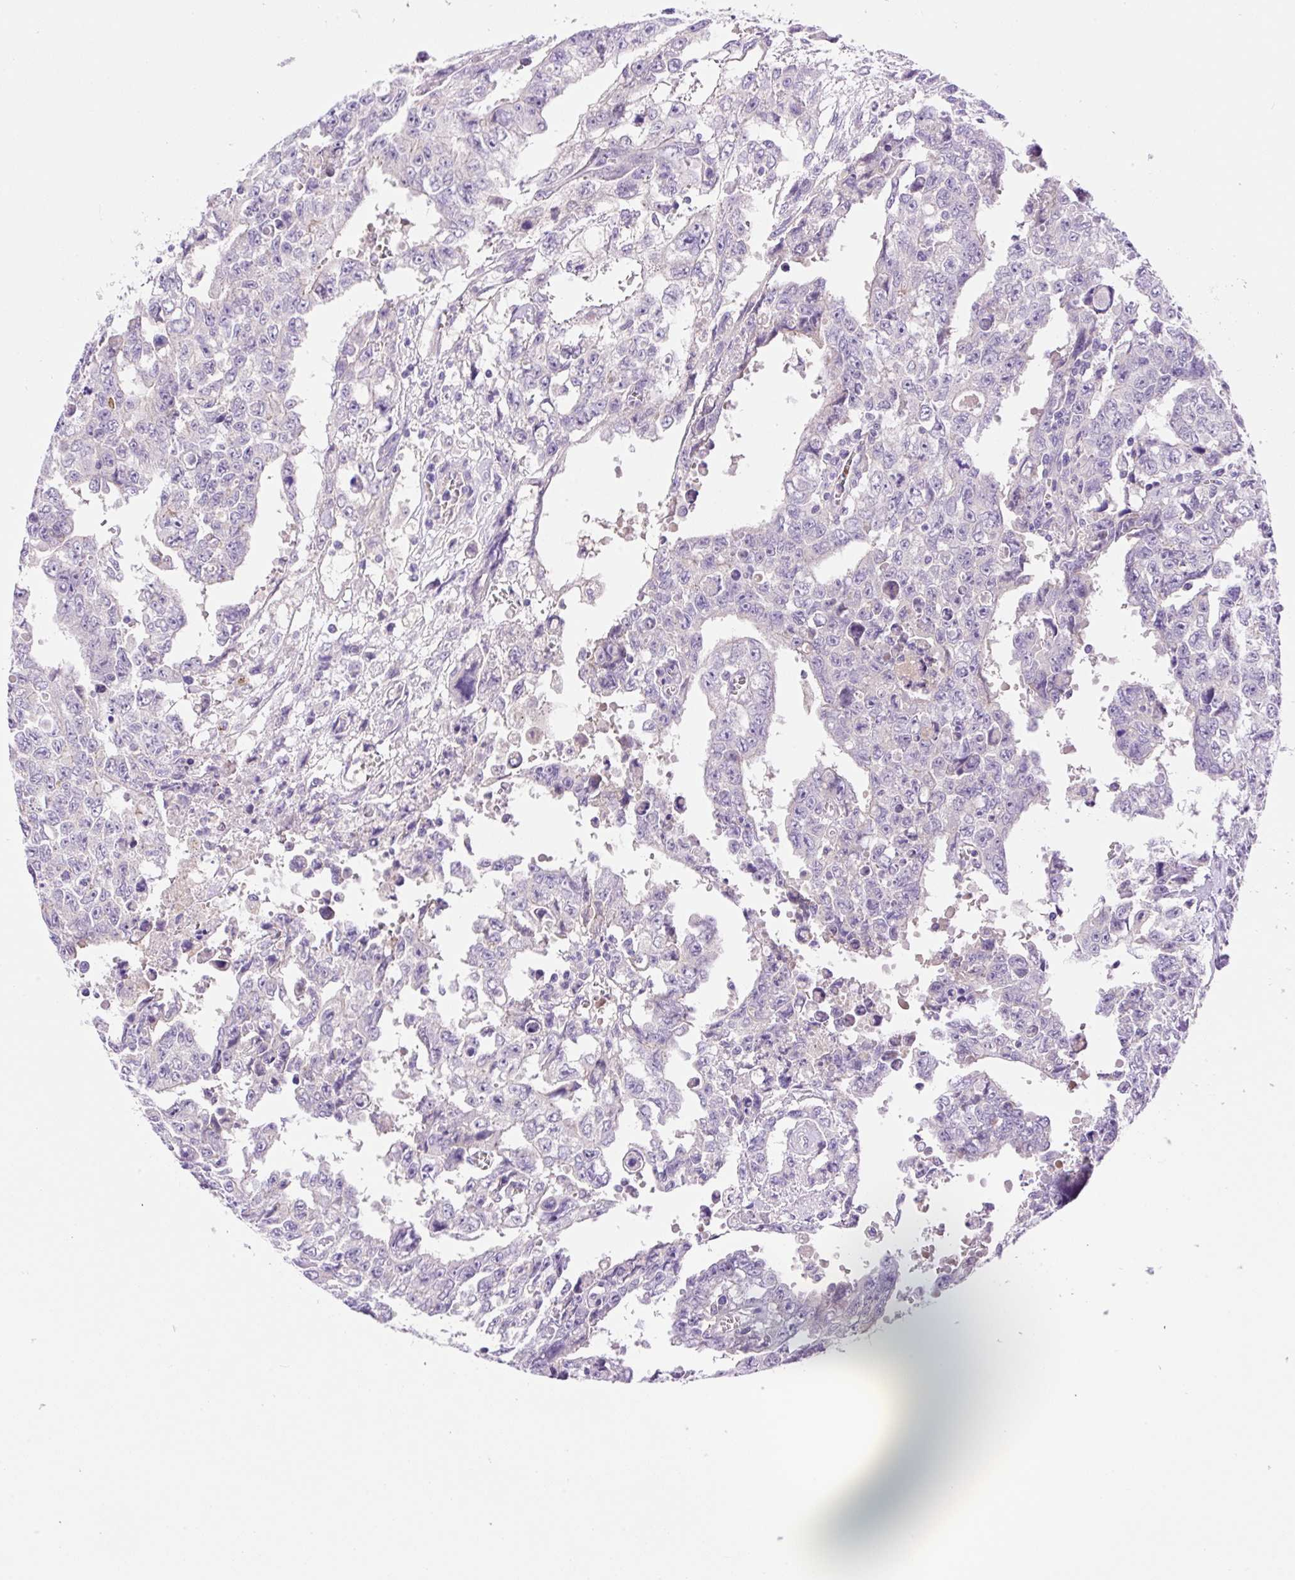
{"staining": {"intensity": "negative", "quantity": "none", "location": "none"}, "tissue": "testis cancer", "cell_type": "Tumor cells", "image_type": "cancer", "snomed": [{"axis": "morphology", "description": "Carcinoma, Embryonal, NOS"}, {"axis": "topography", "description": "Testis"}], "caption": "Immunohistochemistry (IHC) histopathology image of human testis embryonal carcinoma stained for a protein (brown), which demonstrates no staining in tumor cells.", "gene": "LHFPL5", "patient": {"sex": "male", "age": 24}}